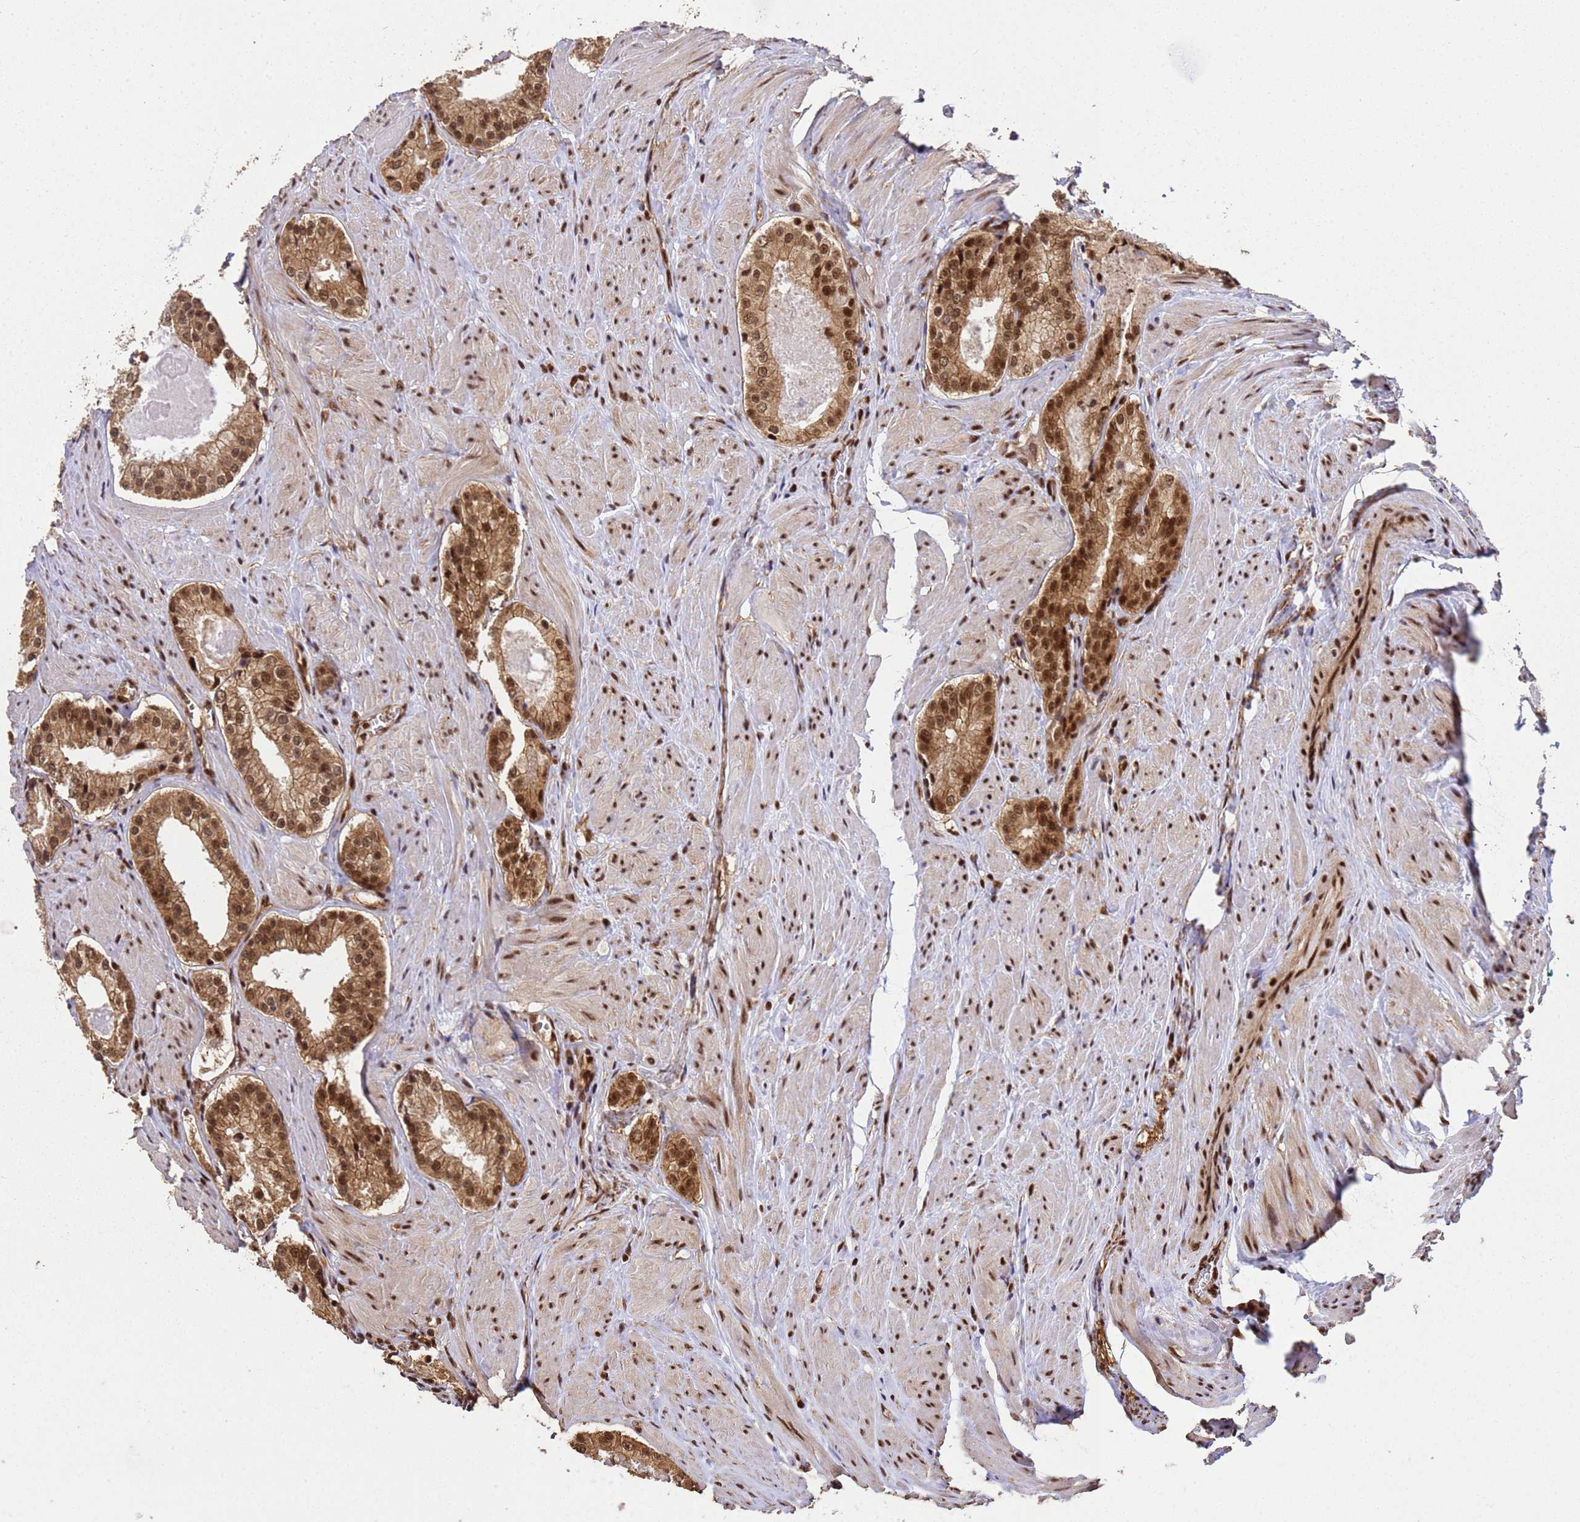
{"staining": {"intensity": "moderate", "quantity": ">75%", "location": "cytoplasmic/membranous,nuclear"}, "tissue": "prostate cancer", "cell_type": "Tumor cells", "image_type": "cancer", "snomed": [{"axis": "morphology", "description": "Adenocarcinoma, Low grade"}, {"axis": "topography", "description": "Prostate"}], "caption": "Immunohistochemical staining of low-grade adenocarcinoma (prostate) displays medium levels of moderate cytoplasmic/membranous and nuclear expression in approximately >75% of tumor cells.", "gene": "SYF2", "patient": {"sex": "male", "age": 54}}